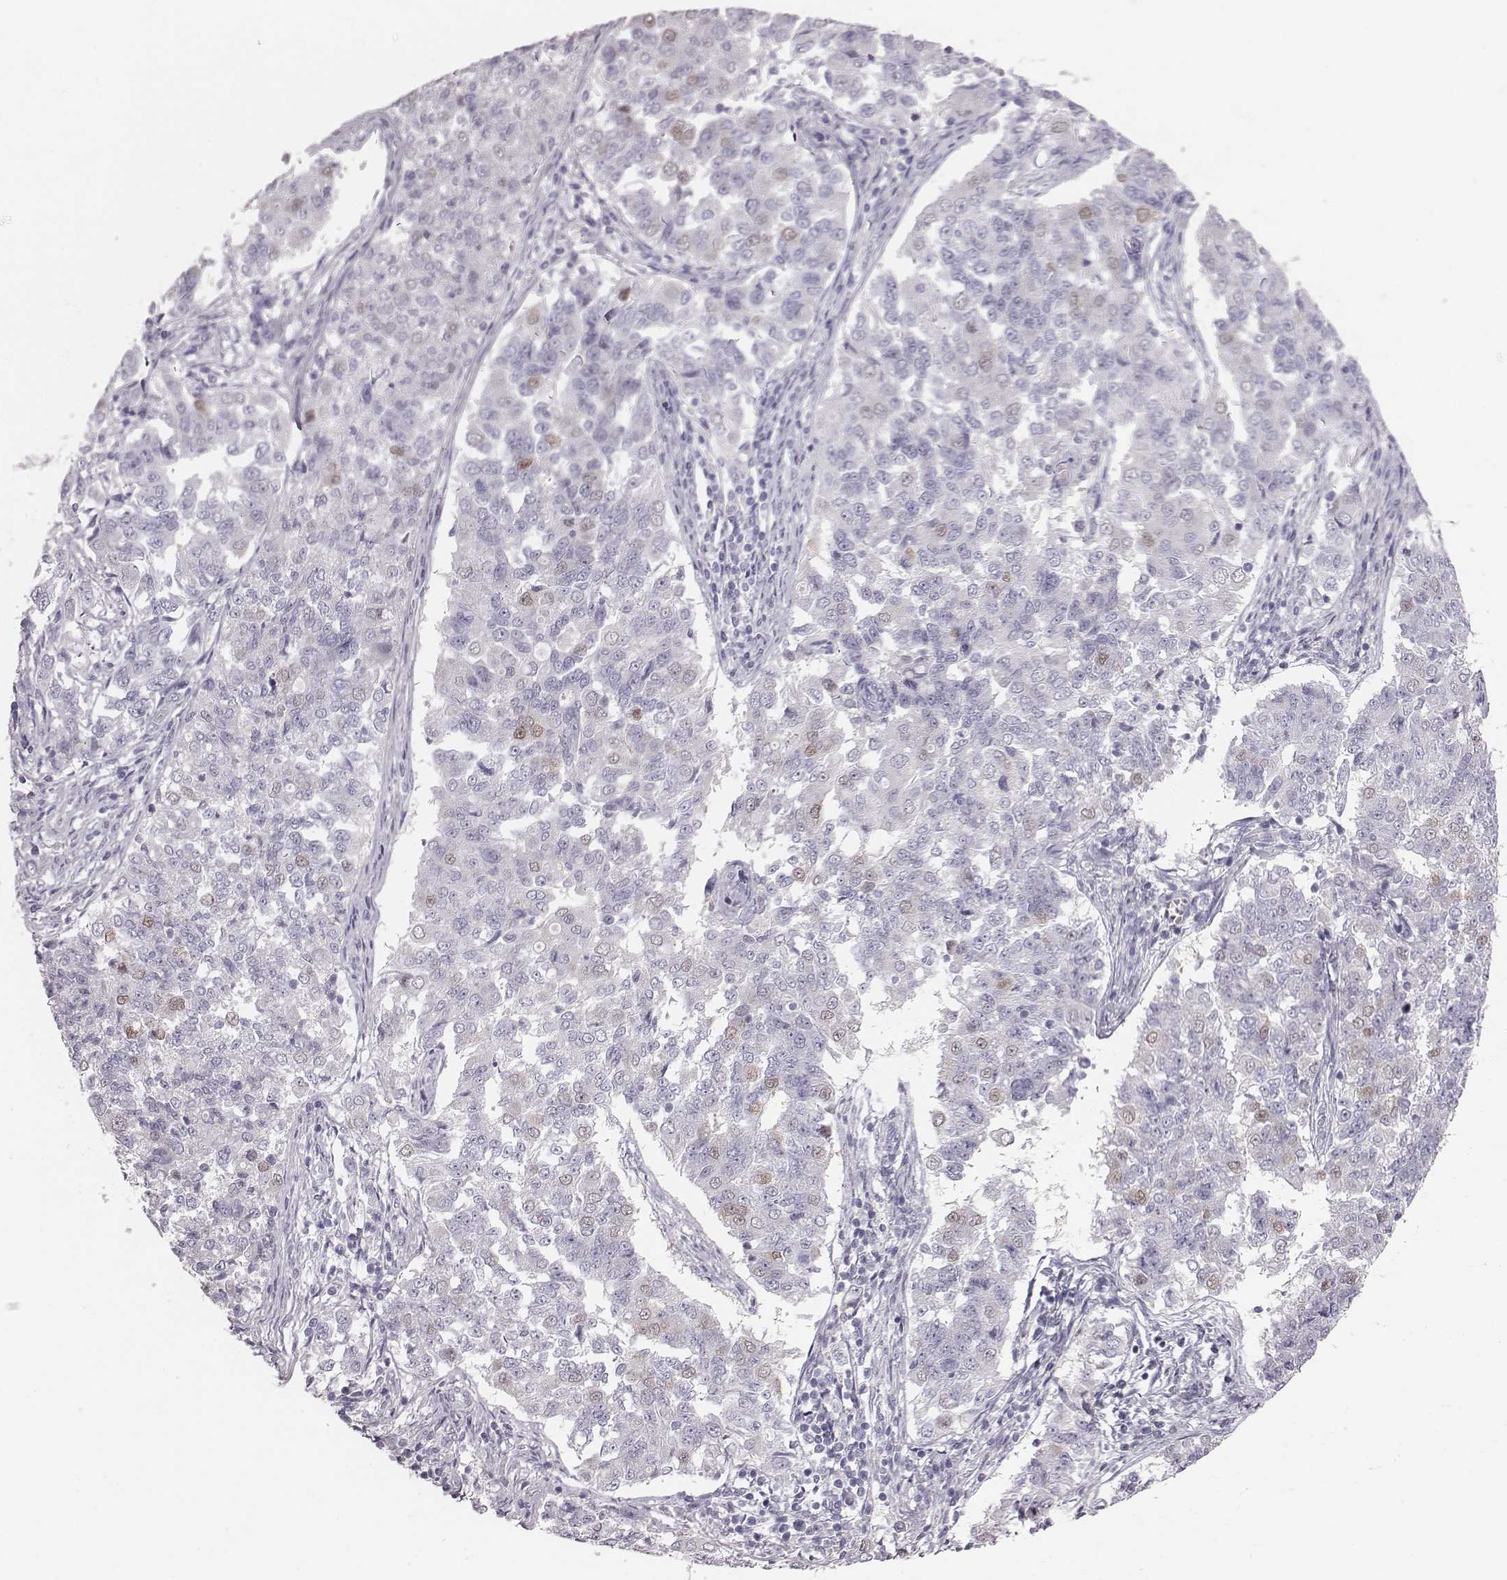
{"staining": {"intensity": "negative", "quantity": "none", "location": "none"}, "tissue": "endometrial cancer", "cell_type": "Tumor cells", "image_type": "cancer", "snomed": [{"axis": "morphology", "description": "Adenocarcinoma, NOS"}, {"axis": "topography", "description": "Endometrium"}], "caption": "Tumor cells show no significant expression in adenocarcinoma (endometrial).", "gene": "CRISP1", "patient": {"sex": "female", "age": 43}}